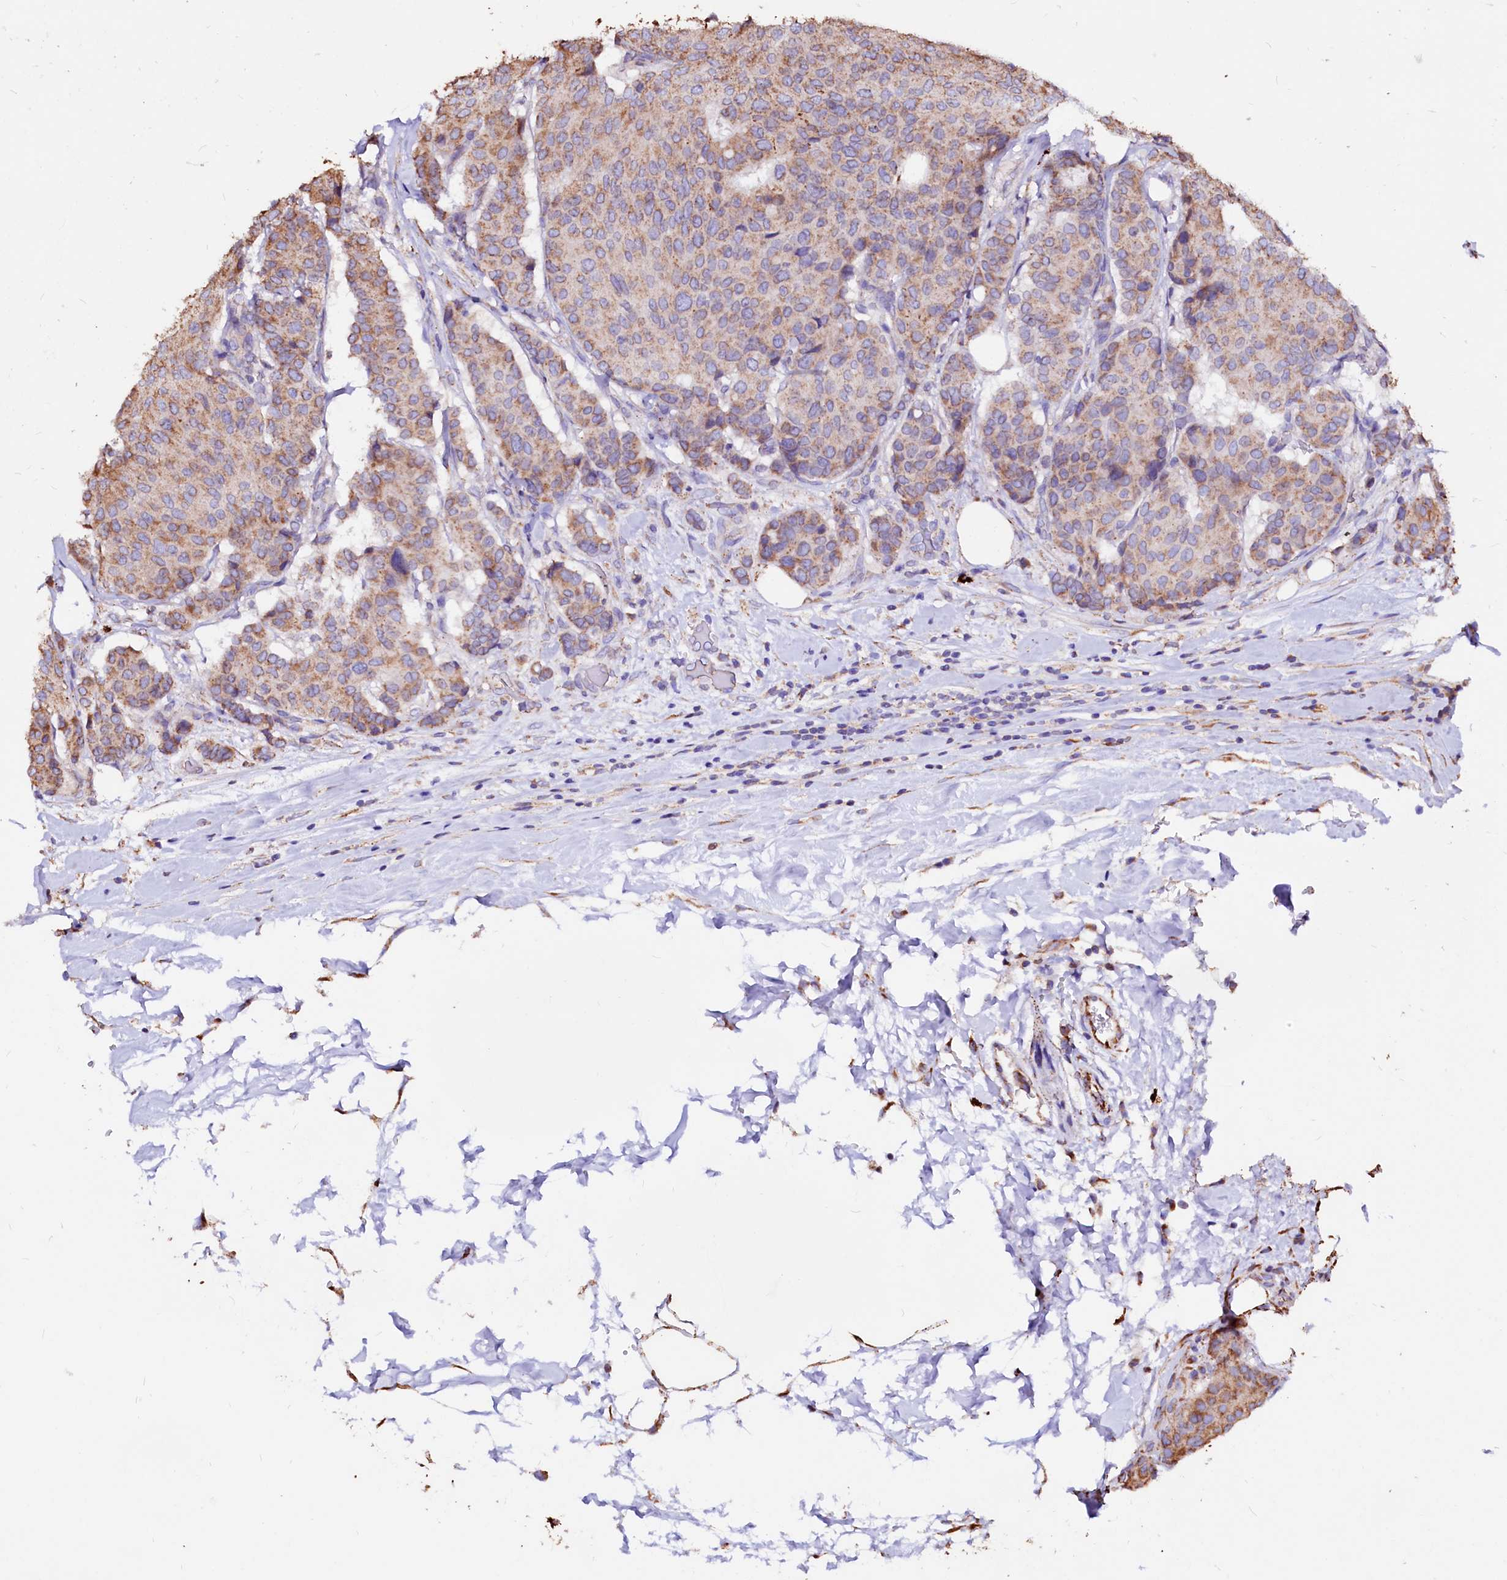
{"staining": {"intensity": "moderate", "quantity": ">75%", "location": "cytoplasmic/membranous"}, "tissue": "breast cancer", "cell_type": "Tumor cells", "image_type": "cancer", "snomed": [{"axis": "morphology", "description": "Duct carcinoma"}, {"axis": "topography", "description": "Breast"}], "caption": "Brown immunohistochemical staining in human invasive ductal carcinoma (breast) displays moderate cytoplasmic/membranous expression in about >75% of tumor cells.", "gene": "MAOB", "patient": {"sex": "female", "age": 75}}